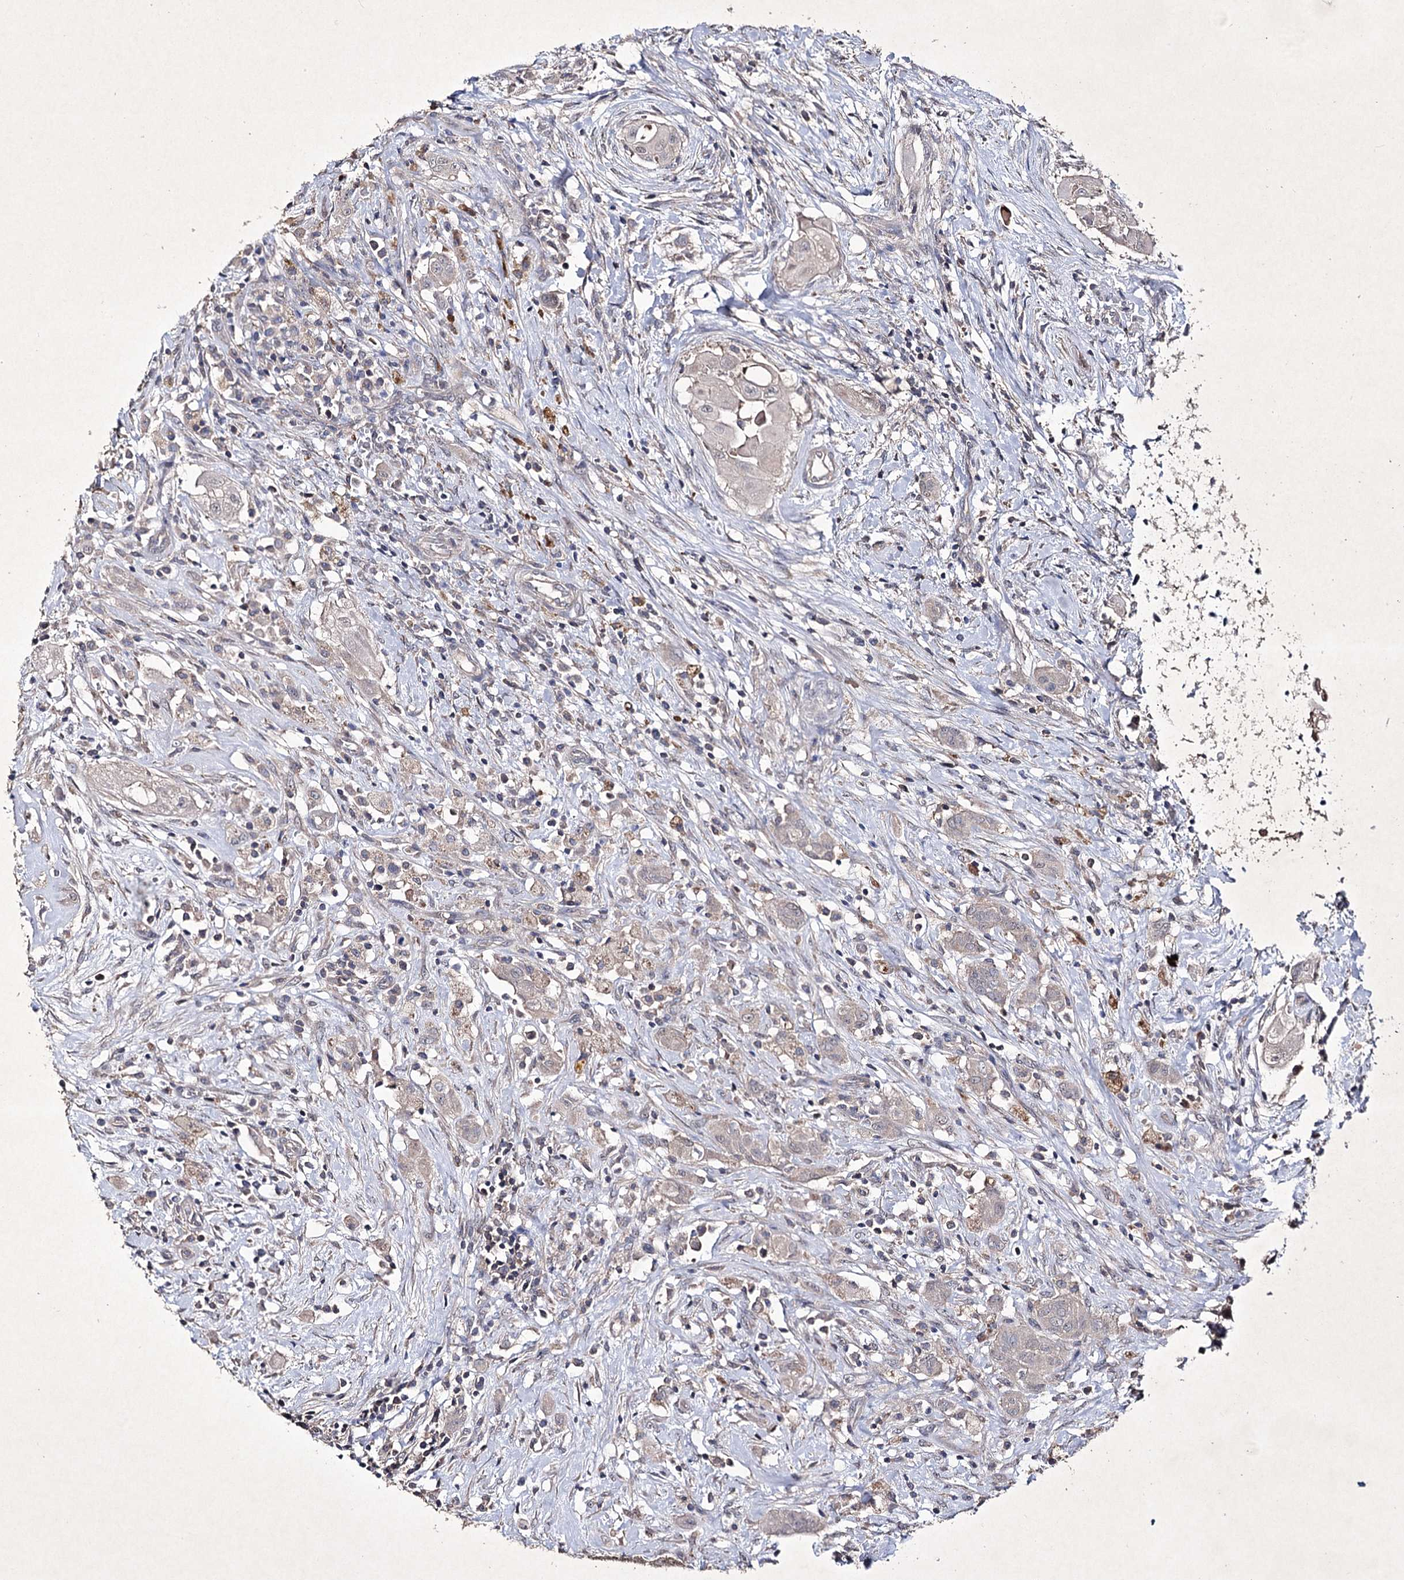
{"staining": {"intensity": "weak", "quantity": "<25%", "location": "cytoplasmic/membranous"}, "tissue": "thyroid cancer", "cell_type": "Tumor cells", "image_type": "cancer", "snomed": [{"axis": "morphology", "description": "Papillary adenocarcinoma, NOS"}, {"axis": "topography", "description": "Thyroid gland"}], "caption": "A high-resolution histopathology image shows immunohistochemistry (IHC) staining of thyroid papillary adenocarcinoma, which demonstrates no significant expression in tumor cells.", "gene": "SEMA4G", "patient": {"sex": "female", "age": 59}}